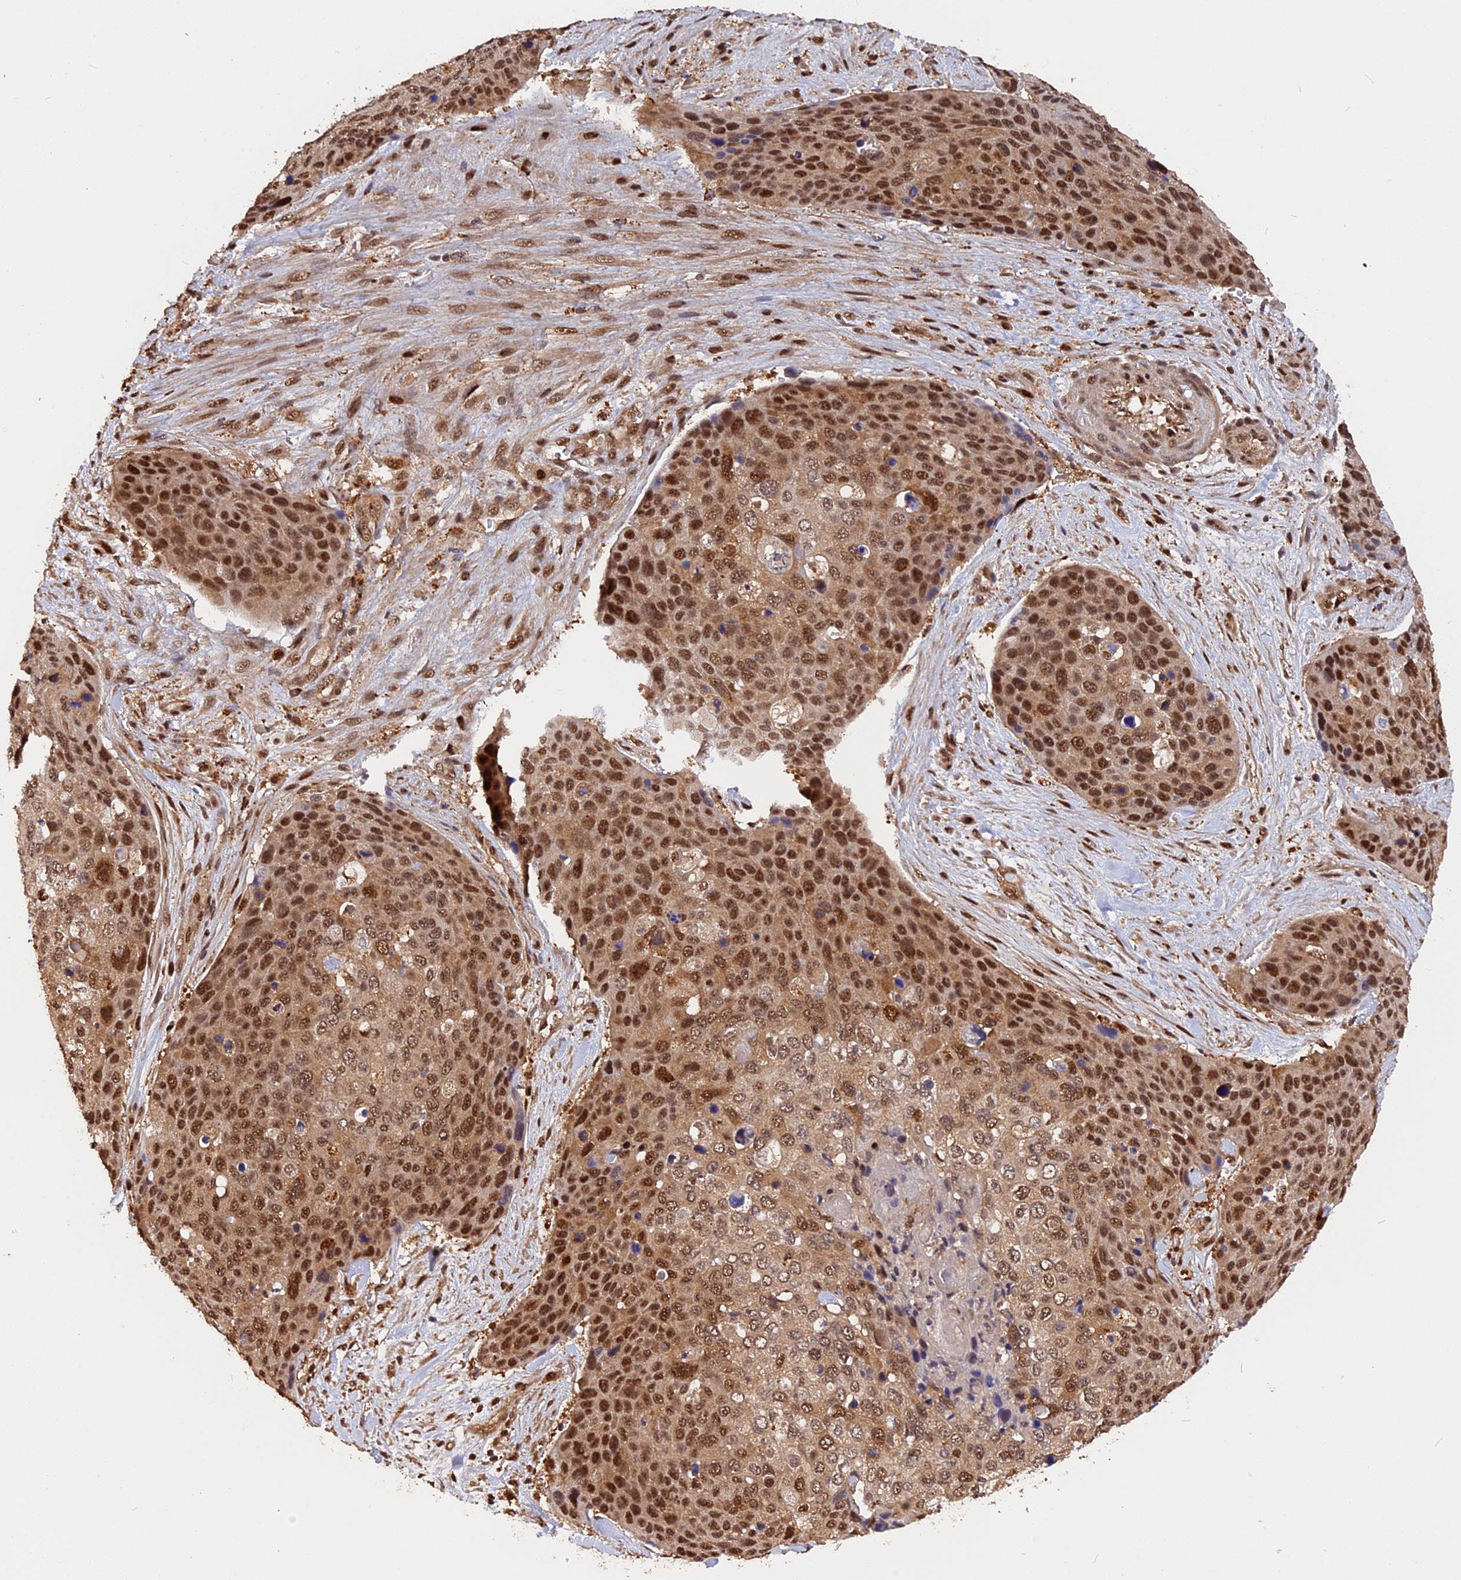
{"staining": {"intensity": "strong", "quantity": ">75%", "location": "cytoplasmic/membranous,nuclear"}, "tissue": "skin cancer", "cell_type": "Tumor cells", "image_type": "cancer", "snomed": [{"axis": "morphology", "description": "Basal cell carcinoma"}, {"axis": "topography", "description": "Skin"}], "caption": "Immunohistochemistry (IHC) histopathology image of human skin cancer (basal cell carcinoma) stained for a protein (brown), which shows high levels of strong cytoplasmic/membranous and nuclear staining in about >75% of tumor cells.", "gene": "ADRM1", "patient": {"sex": "female", "age": 74}}